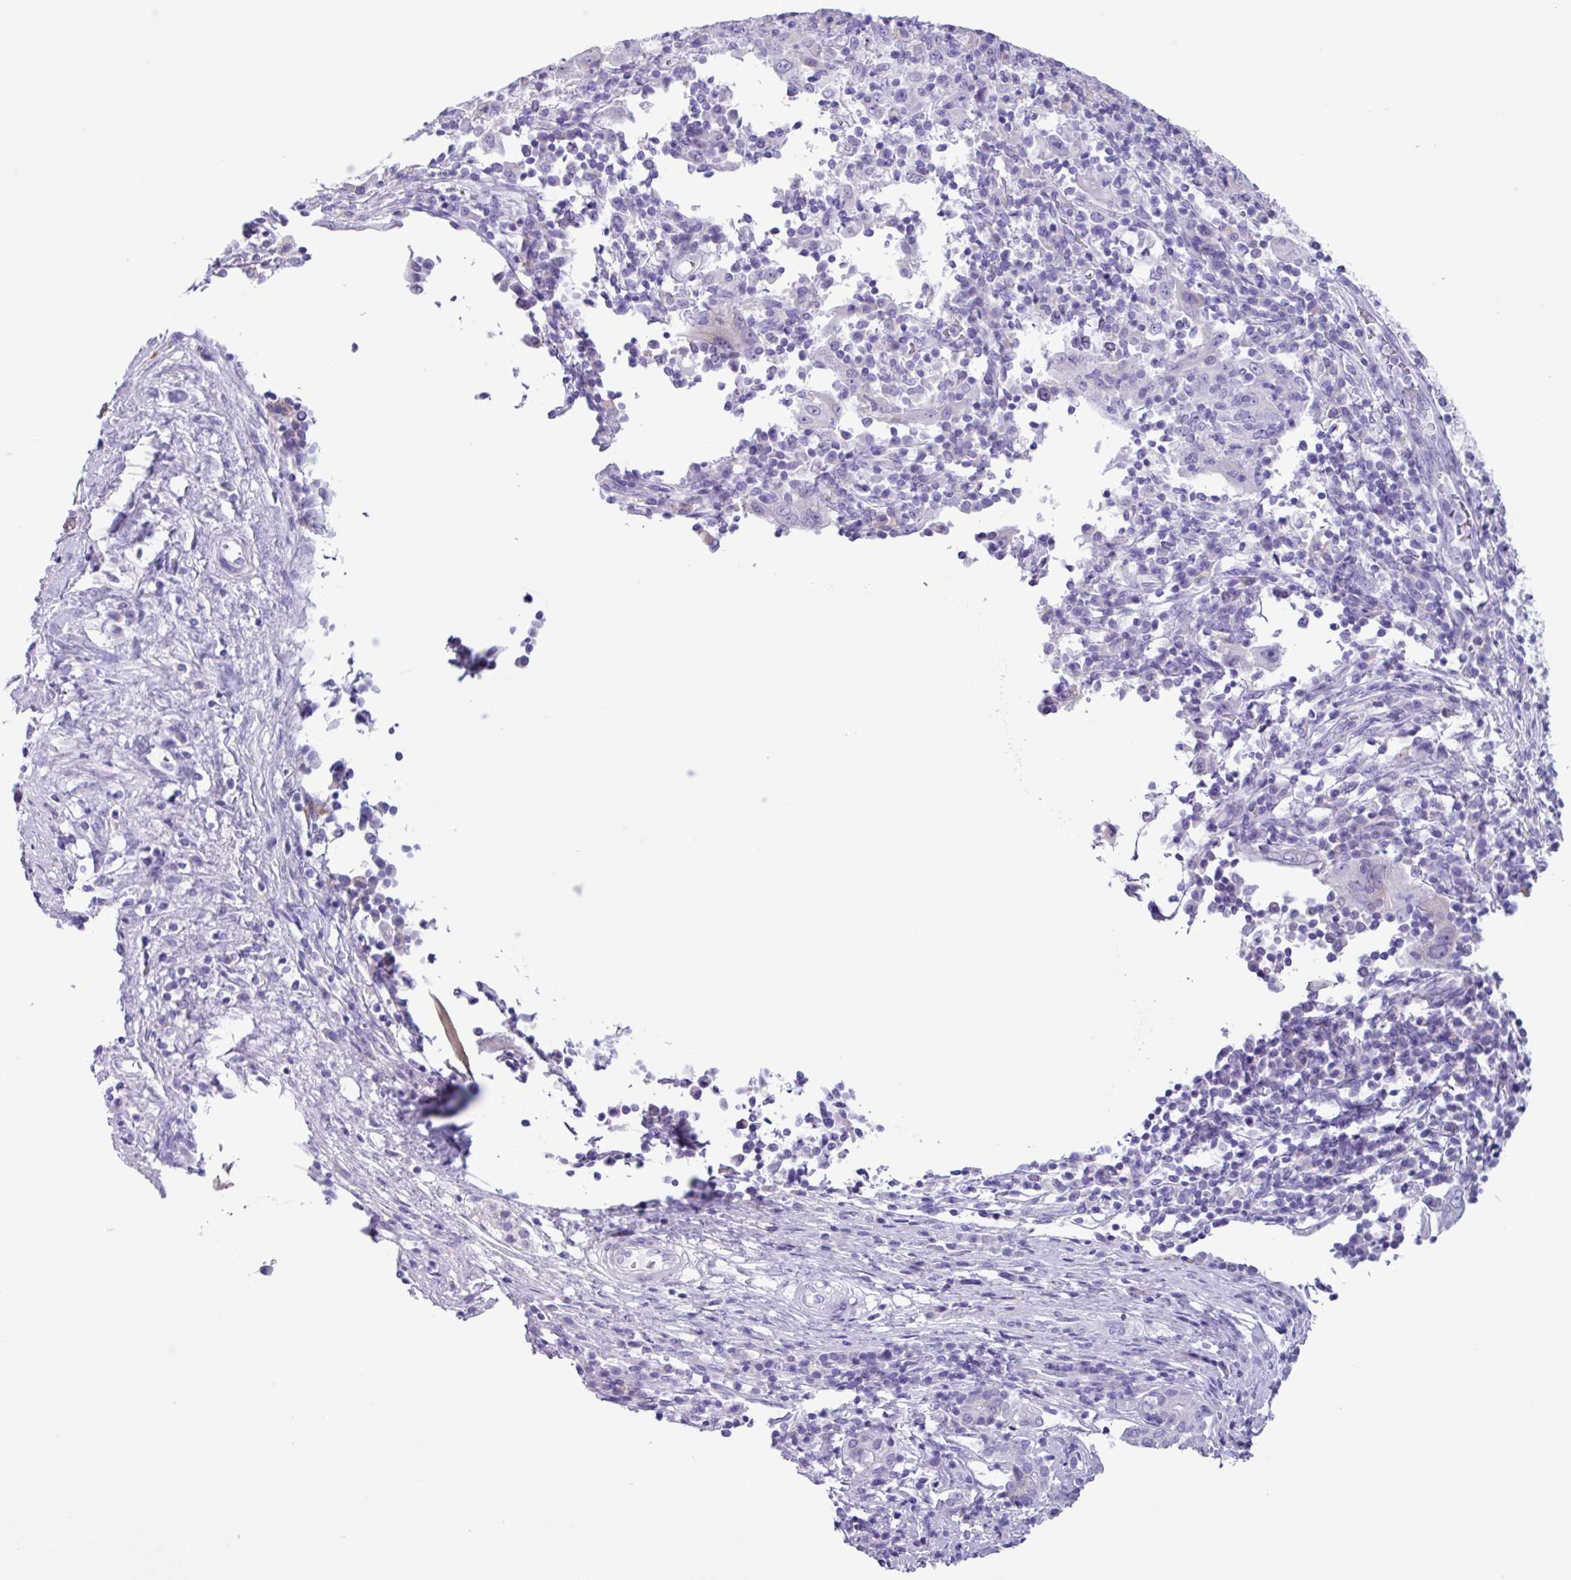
{"staining": {"intensity": "negative", "quantity": "none", "location": "none"}, "tissue": "pancreatic cancer", "cell_type": "Tumor cells", "image_type": "cancer", "snomed": [{"axis": "morphology", "description": "Adenocarcinoma, NOS"}, {"axis": "topography", "description": "Pancreas"}], "caption": "Immunohistochemical staining of human pancreatic cancer exhibits no significant positivity in tumor cells.", "gene": "AGO3", "patient": {"sex": "male", "age": 63}}